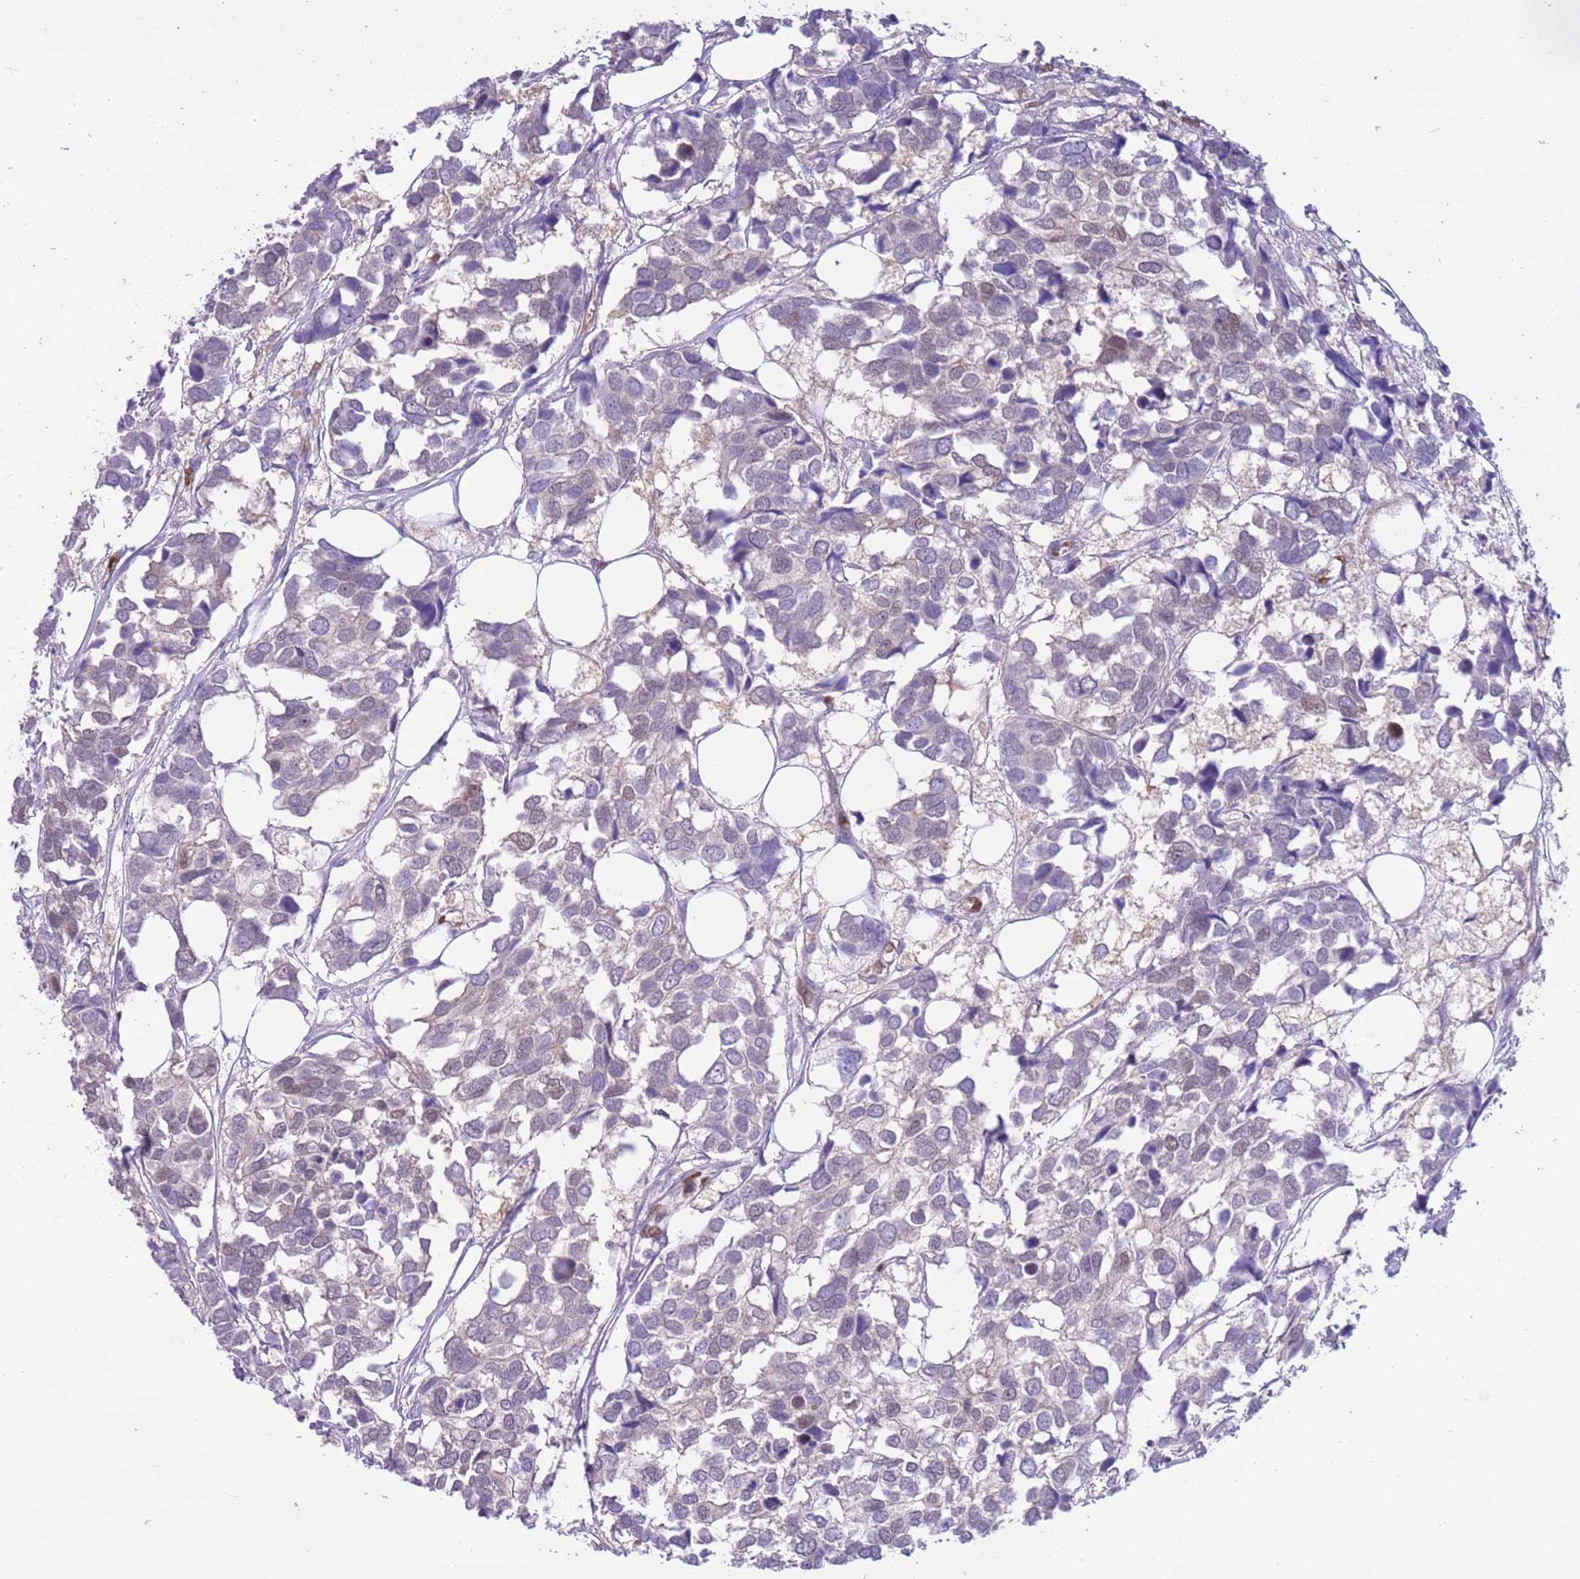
{"staining": {"intensity": "negative", "quantity": "none", "location": "none"}, "tissue": "breast cancer", "cell_type": "Tumor cells", "image_type": "cancer", "snomed": [{"axis": "morphology", "description": "Duct carcinoma"}, {"axis": "topography", "description": "Breast"}], "caption": "Protein analysis of breast invasive ductal carcinoma reveals no significant positivity in tumor cells.", "gene": "DDI2", "patient": {"sex": "female", "age": 83}}